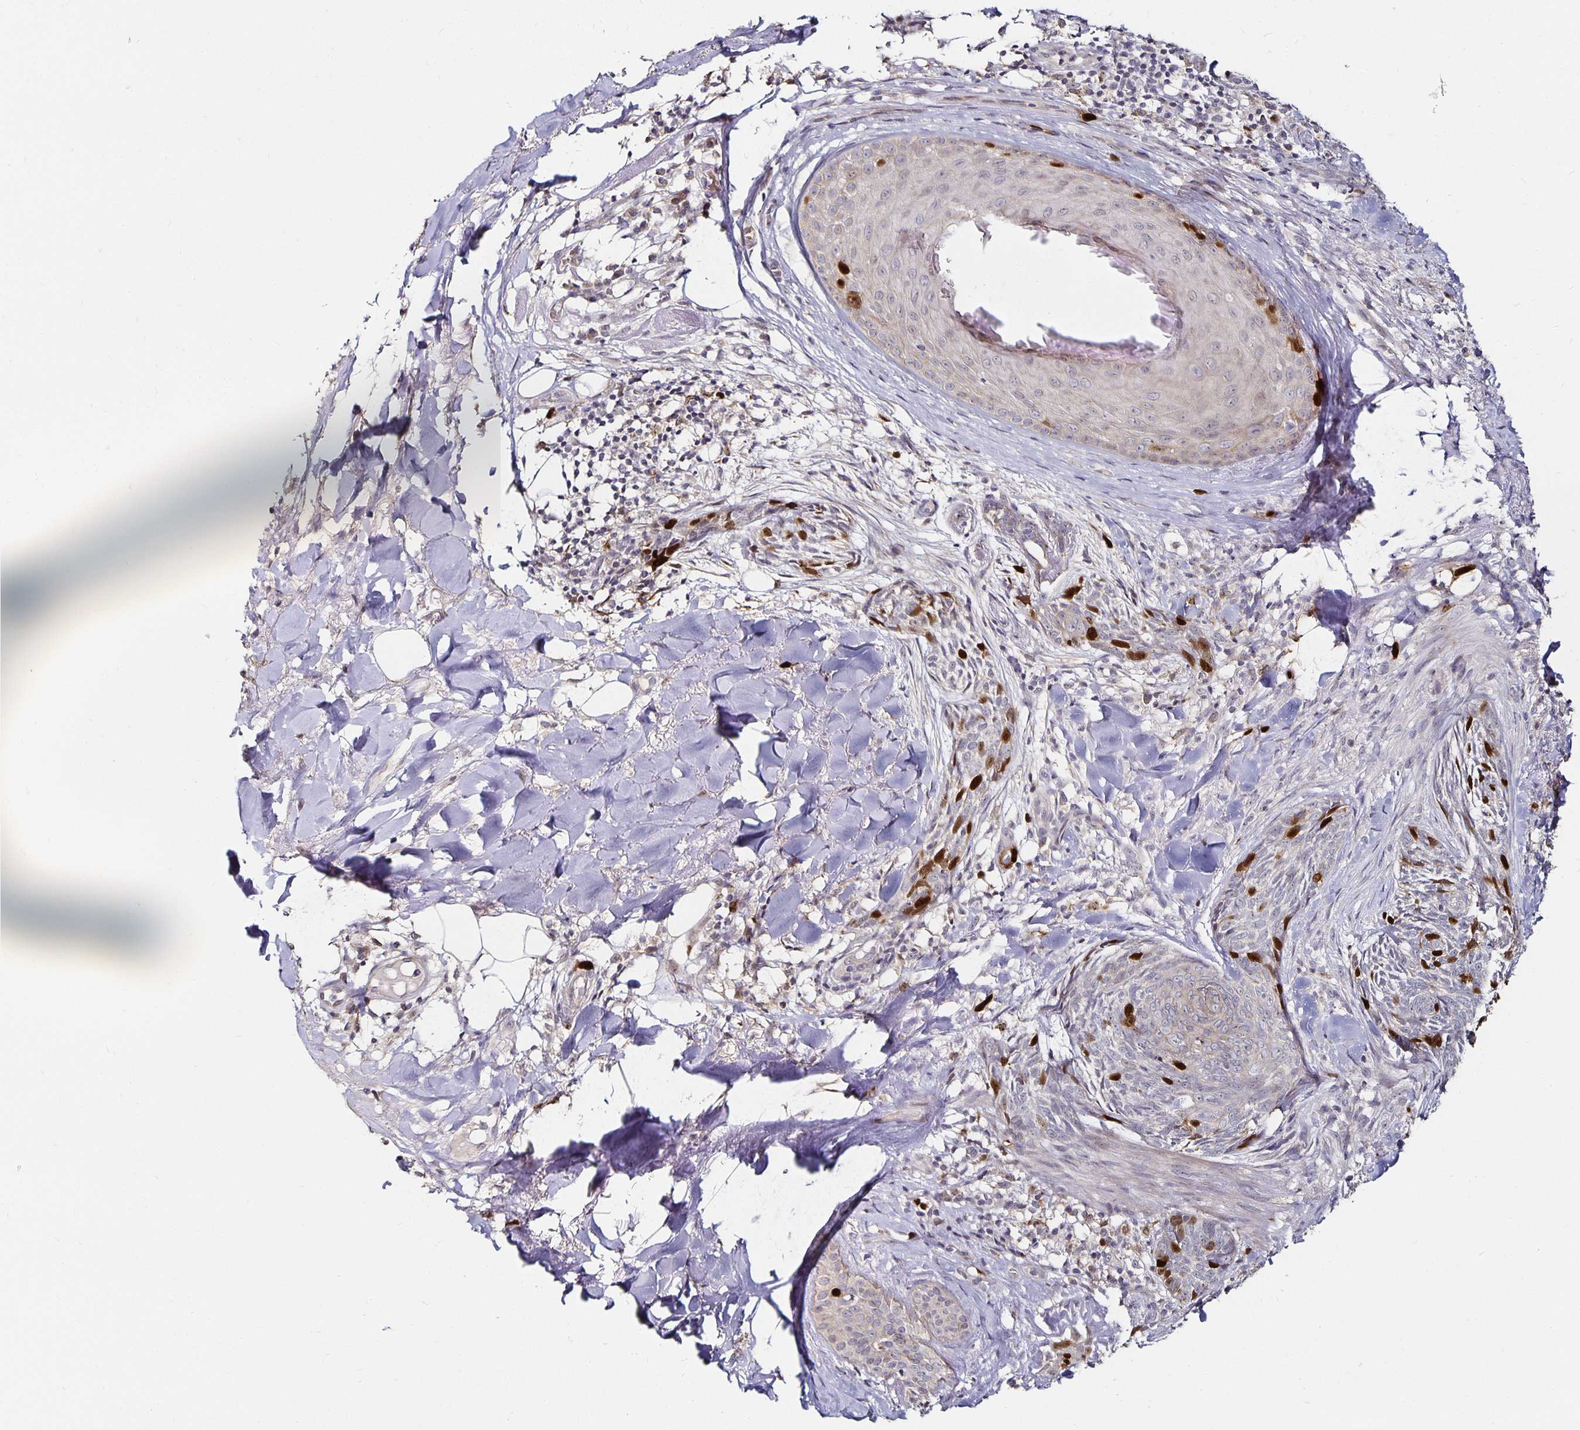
{"staining": {"intensity": "strong", "quantity": "<25%", "location": "nuclear"}, "tissue": "skin cancer", "cell_type": "Tumor cells", "image_type": "cancer", "snomed": [{"axis": "morphology", "description": "Basal cell carcinoma"}, {"axis": "topography", "description": "Skin"}], "caption": "Approximately <25% of tumor cells in human skin cancer (basal cell carcinoma) show strong nuclear protein expression as visualized by brown immunohistochemical staining.", "gene": "ANLN", "patient": {"sex": "female", "age": 93}}